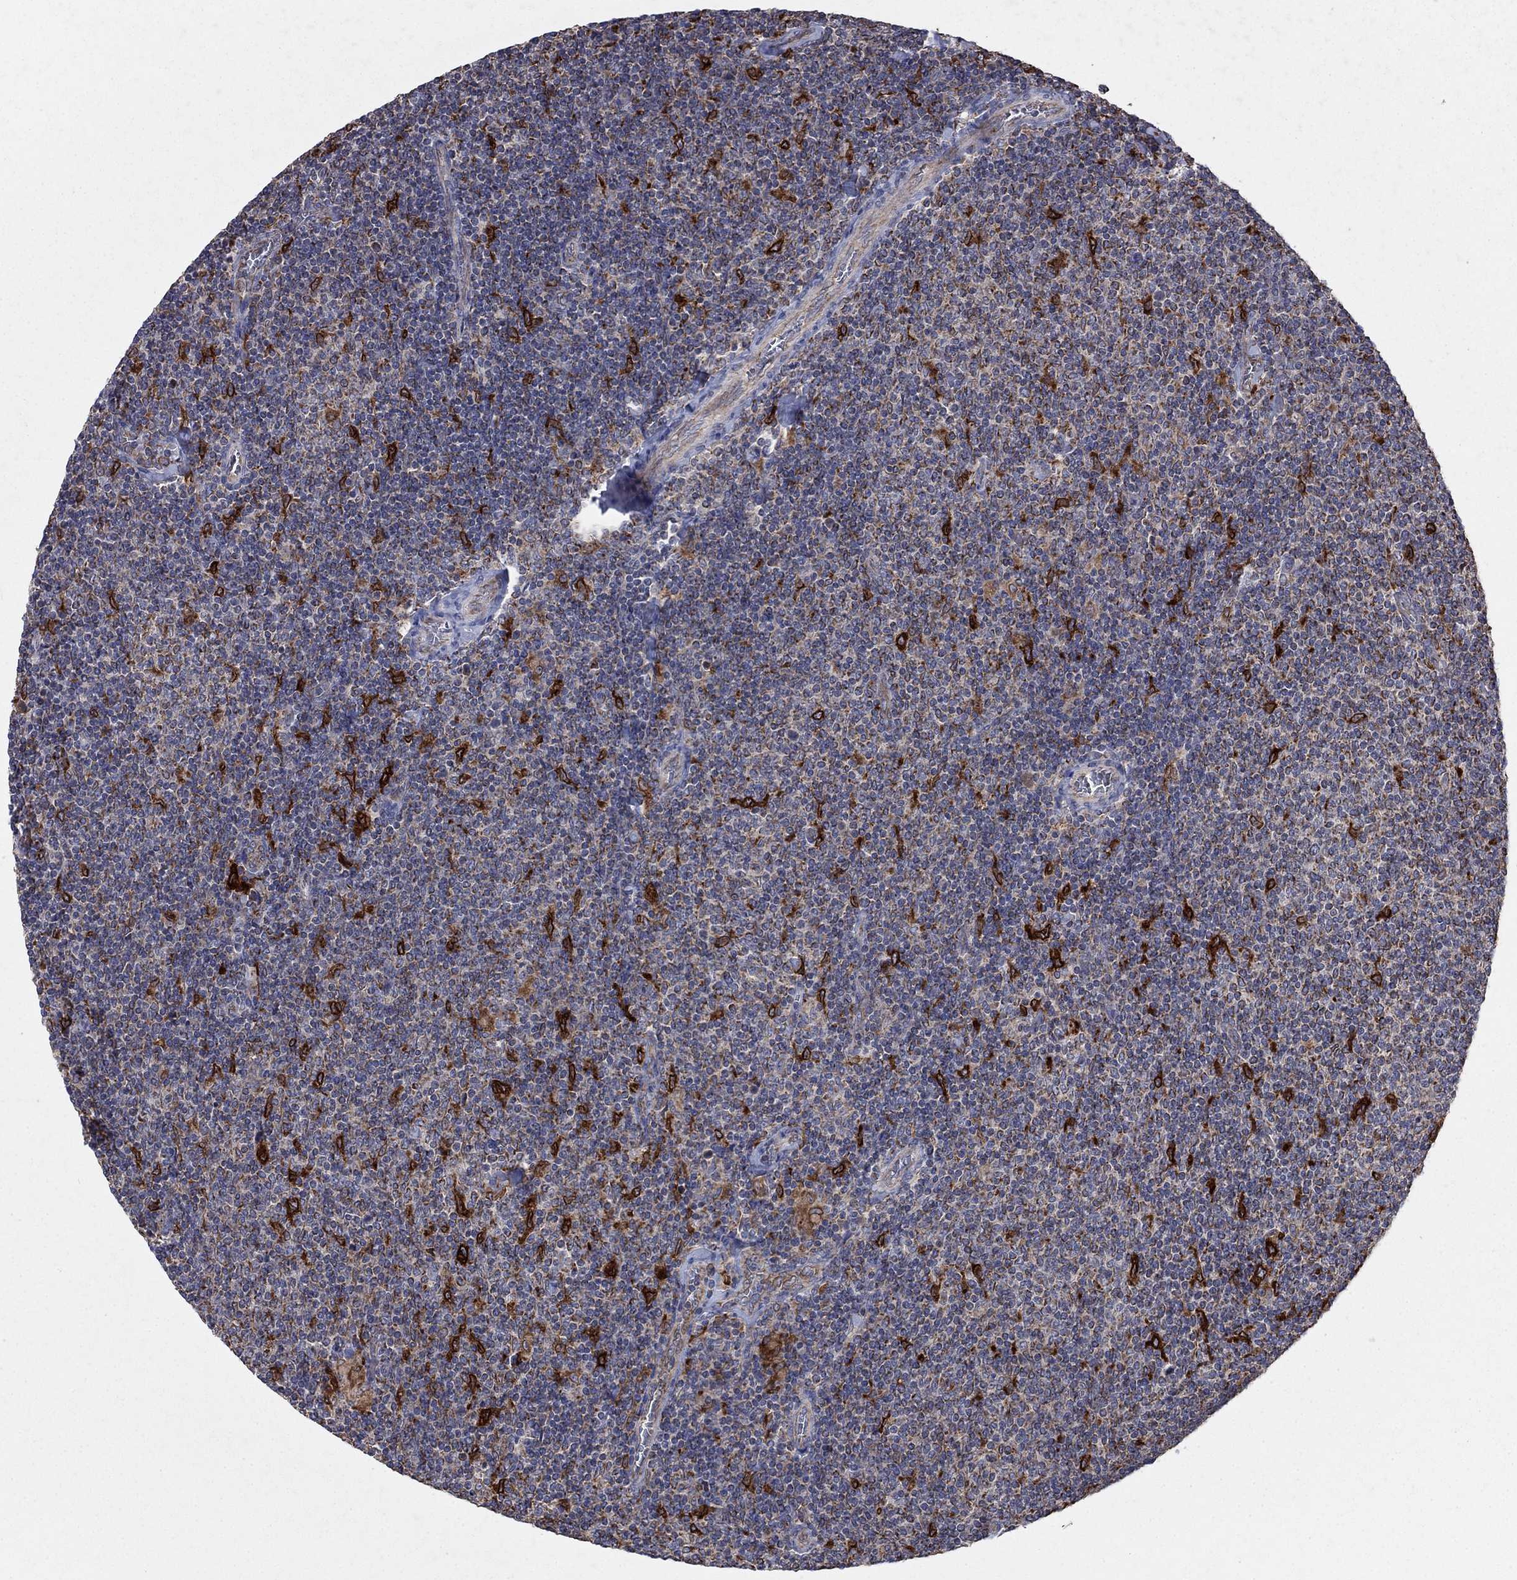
{"staining": {"intensity": "negative", "quantity": "none", "location": "none"}, "tissue": "lymphoma", "cell_type": "Tumor cells", "image_type": "cancer", "snomed": [{"axis": "morphology", "description": "Malignant lymphoma, non-Hodgkin's type, Low grade"}, {"axis": "topography", "description": "Lymph node"}], "caption": "Immunohistochemistry micrograph of neoplastic tissue: lymphoma stained with DAB demonstrates no significant protein expression in tumor cells.", "gene": "NCEH1", "patient": {"sex": "male", "age": 52}}